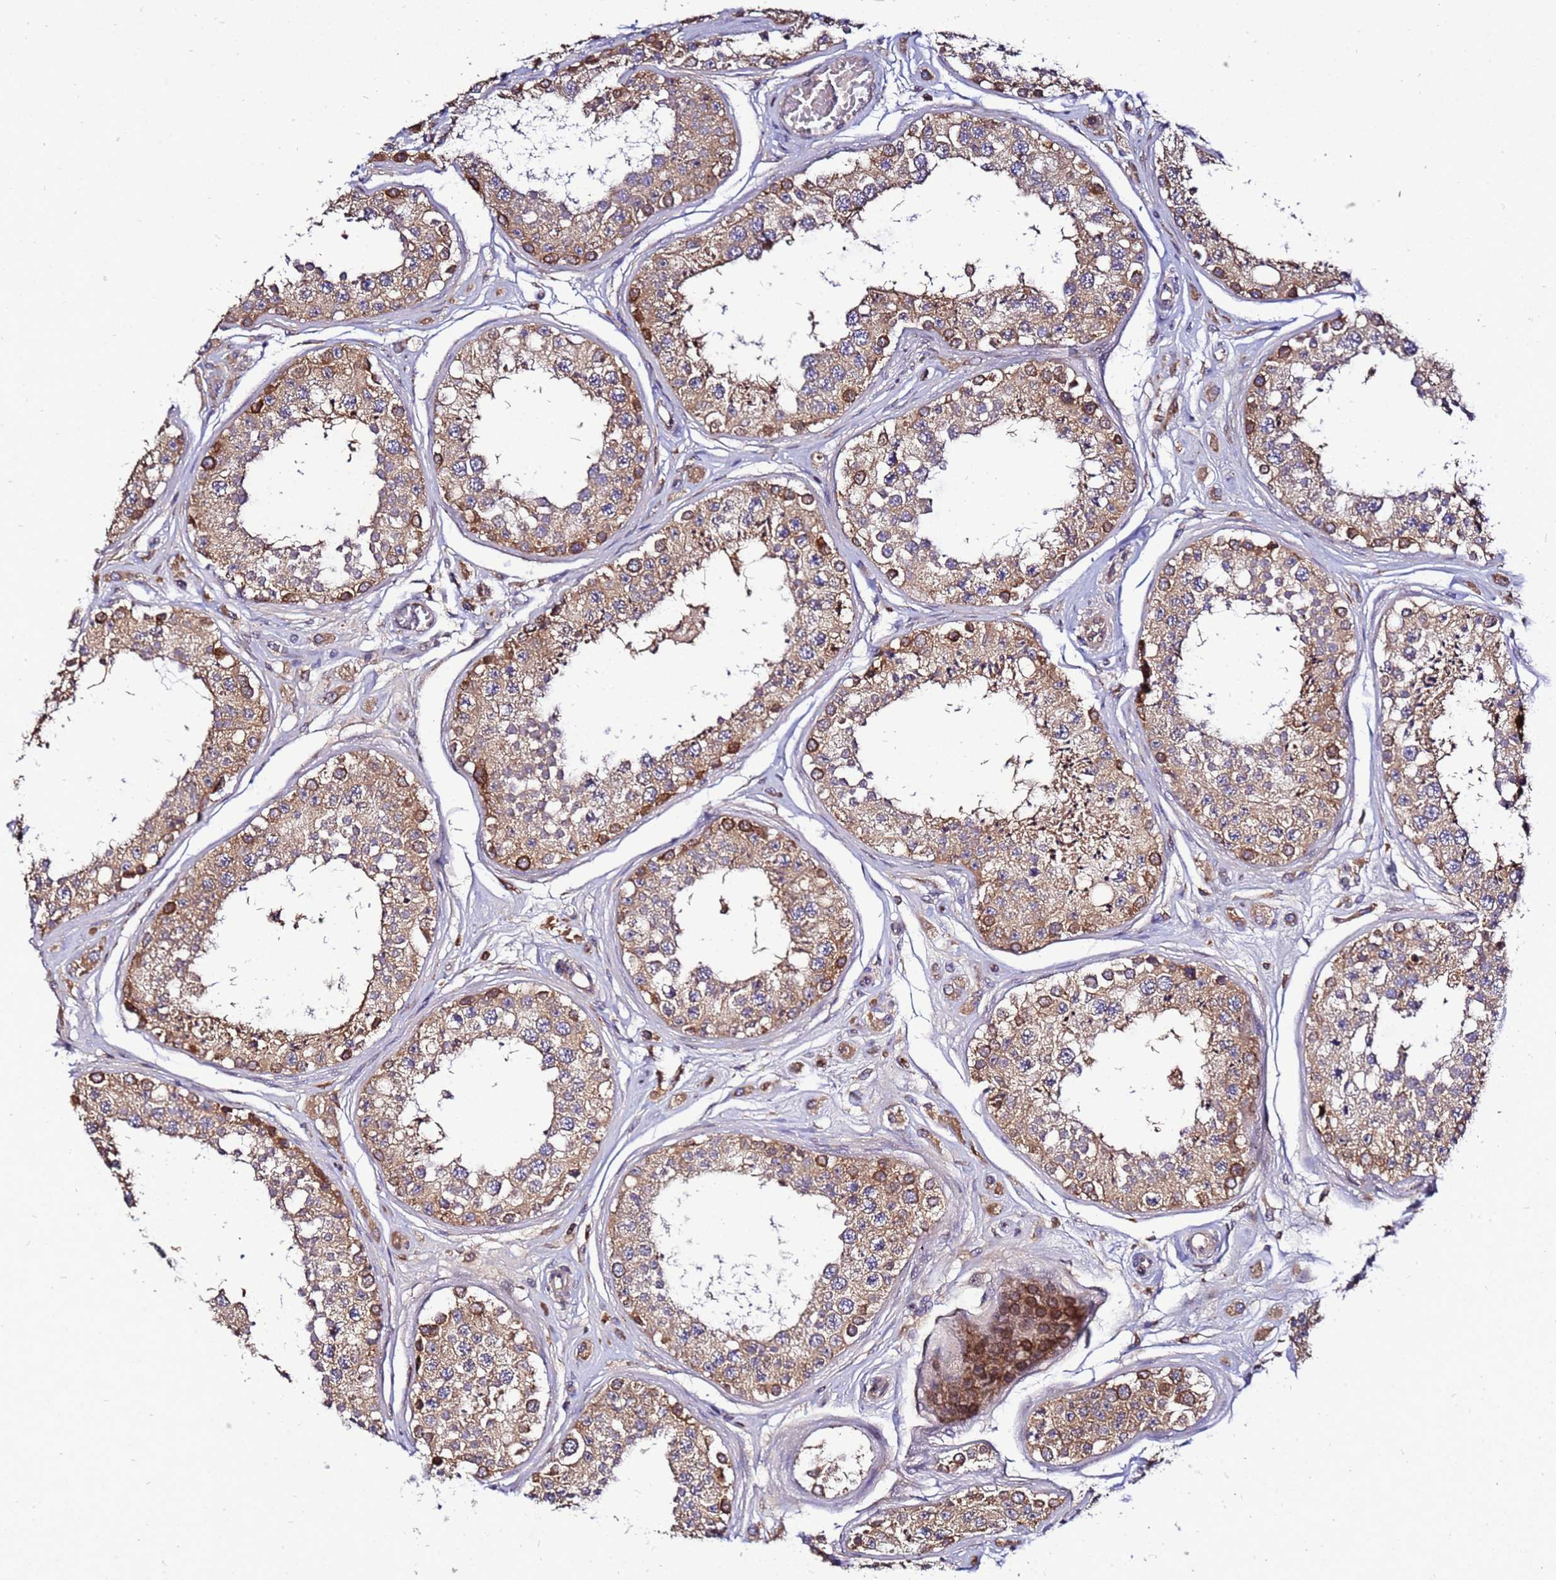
{"staining": {"intensity": "moderate", "quantity": ">75%", "location": "cytoplasmic/membranous"}, "tissue": "testis", "cell_type": "Cells in seminiferous ducts", "image_type": "normal", "snomed": [{"axis": "morphology", "description": "Normal tissue, NOS"}, {"axis": "topography", "description": "Testis"}], "caption": "Protein staining of normal testis demonstrates moderate cytoplasmic/membranous positivity in about >75% of cells in seminiferous ducts. (Brightfield microscopy of DAB IHC at high magnification).", "gene": "ADPGK", "patient": {"sex": "male", "age": 25}}